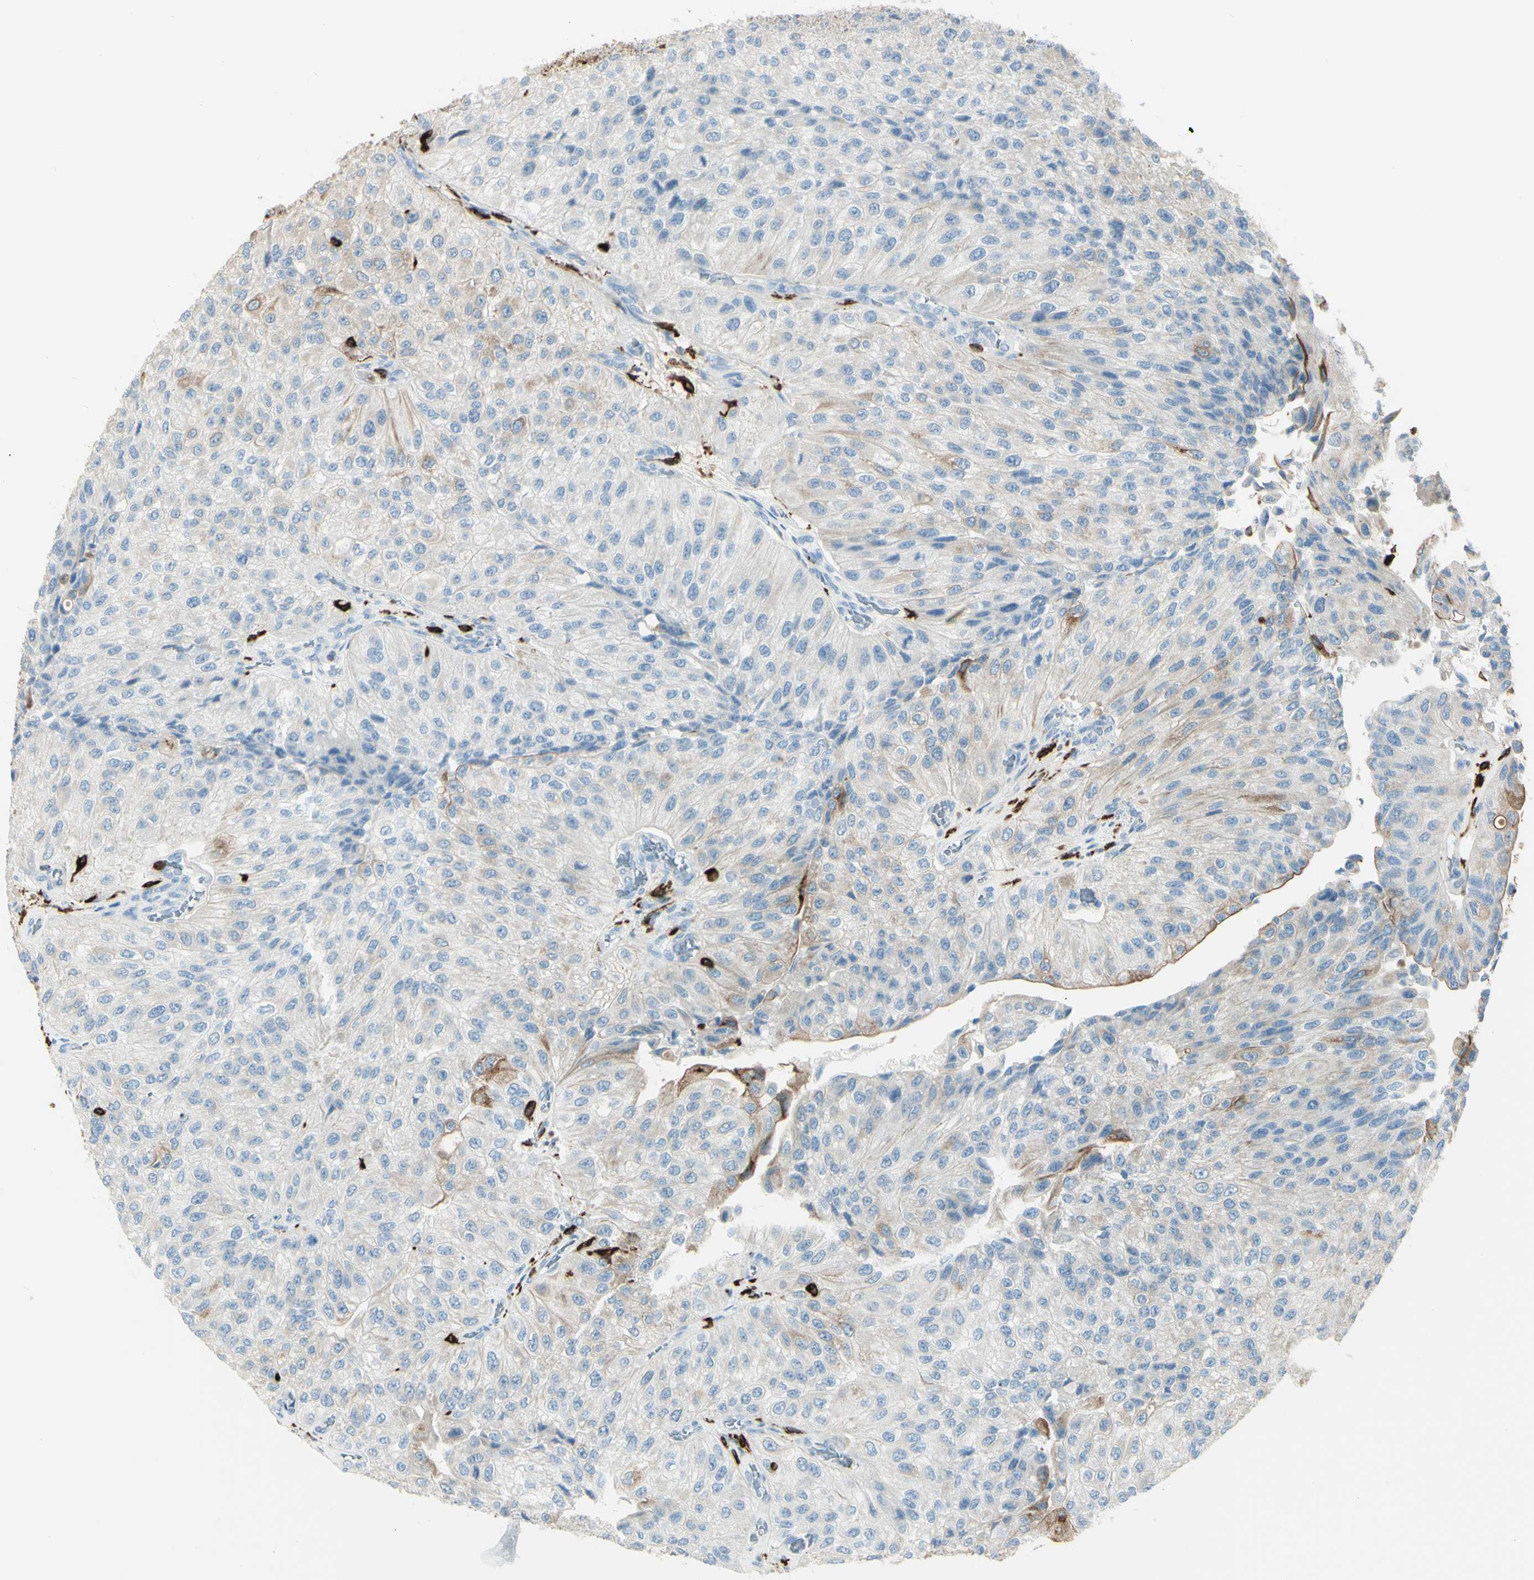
{"staining": {"intensity": "negative", "quantity": "none", "location": "none"}, "tissue": "urothelial cancer", "cell_type": "Tumor cells", "image_type": "cancer", "snomed": [{"axis": "morphology", "description": "Urothelial carcinoma, High grade"}, {"axis": "topography", "description": "Kidney"}, {"axis": "topography", "description": "Urinary bladder"}], "caption": "Immunohistochemistry (IHC) histopathology image of human high-grade urothelial carcinoma stained for a protein (brown), which displays no staining in tumor cells.", "gene": "CD74", "patient": {"sex": "male", "age": 77}}